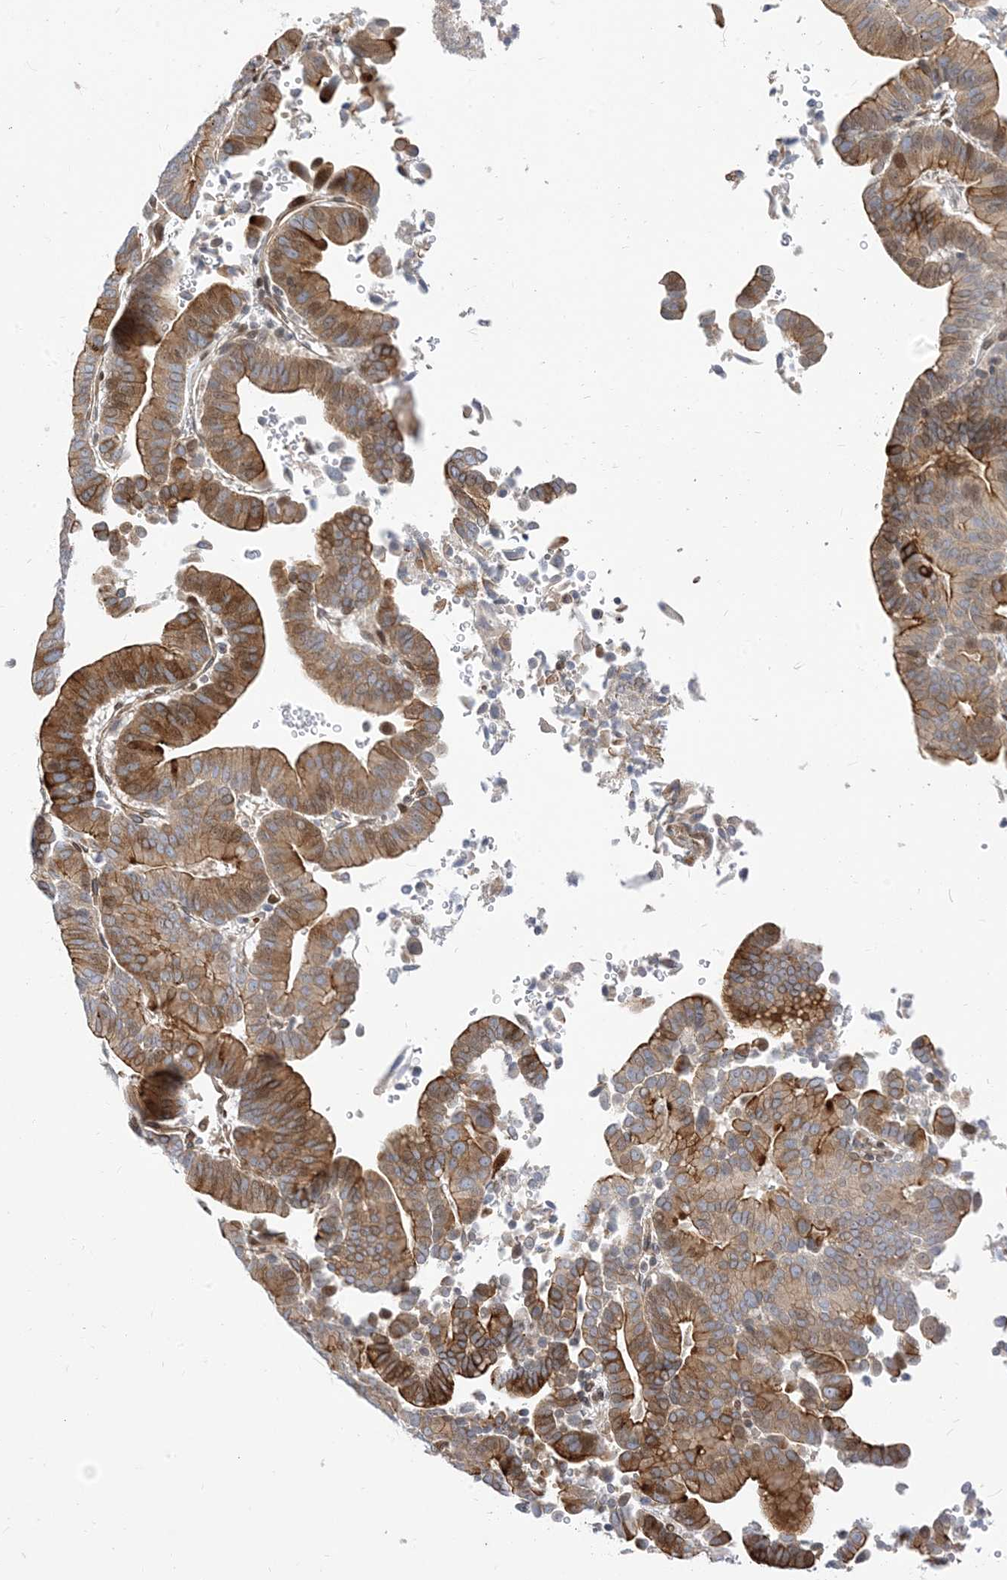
{"staining": {"intensity": "moderate", "quantity": ">75%", "location": "cytoplasmic/membranous"}, "tissue": "liver cancer", "cell_type": "Tumor cells", "image_type": "cancer", "snomed": [{"axis": "morphology", "description": "Cholangiocarcinoma"}, {"axis": "topography", "description": "Liver"}], "caption": "Immunohistochemistry of human liver cancer displays medium levels of moderate cytoplasmic/membranous positivity in approximately >75% of tumor cells.", "gene": "TYSND1", "patient": {"sex": "female", "age": 75}}